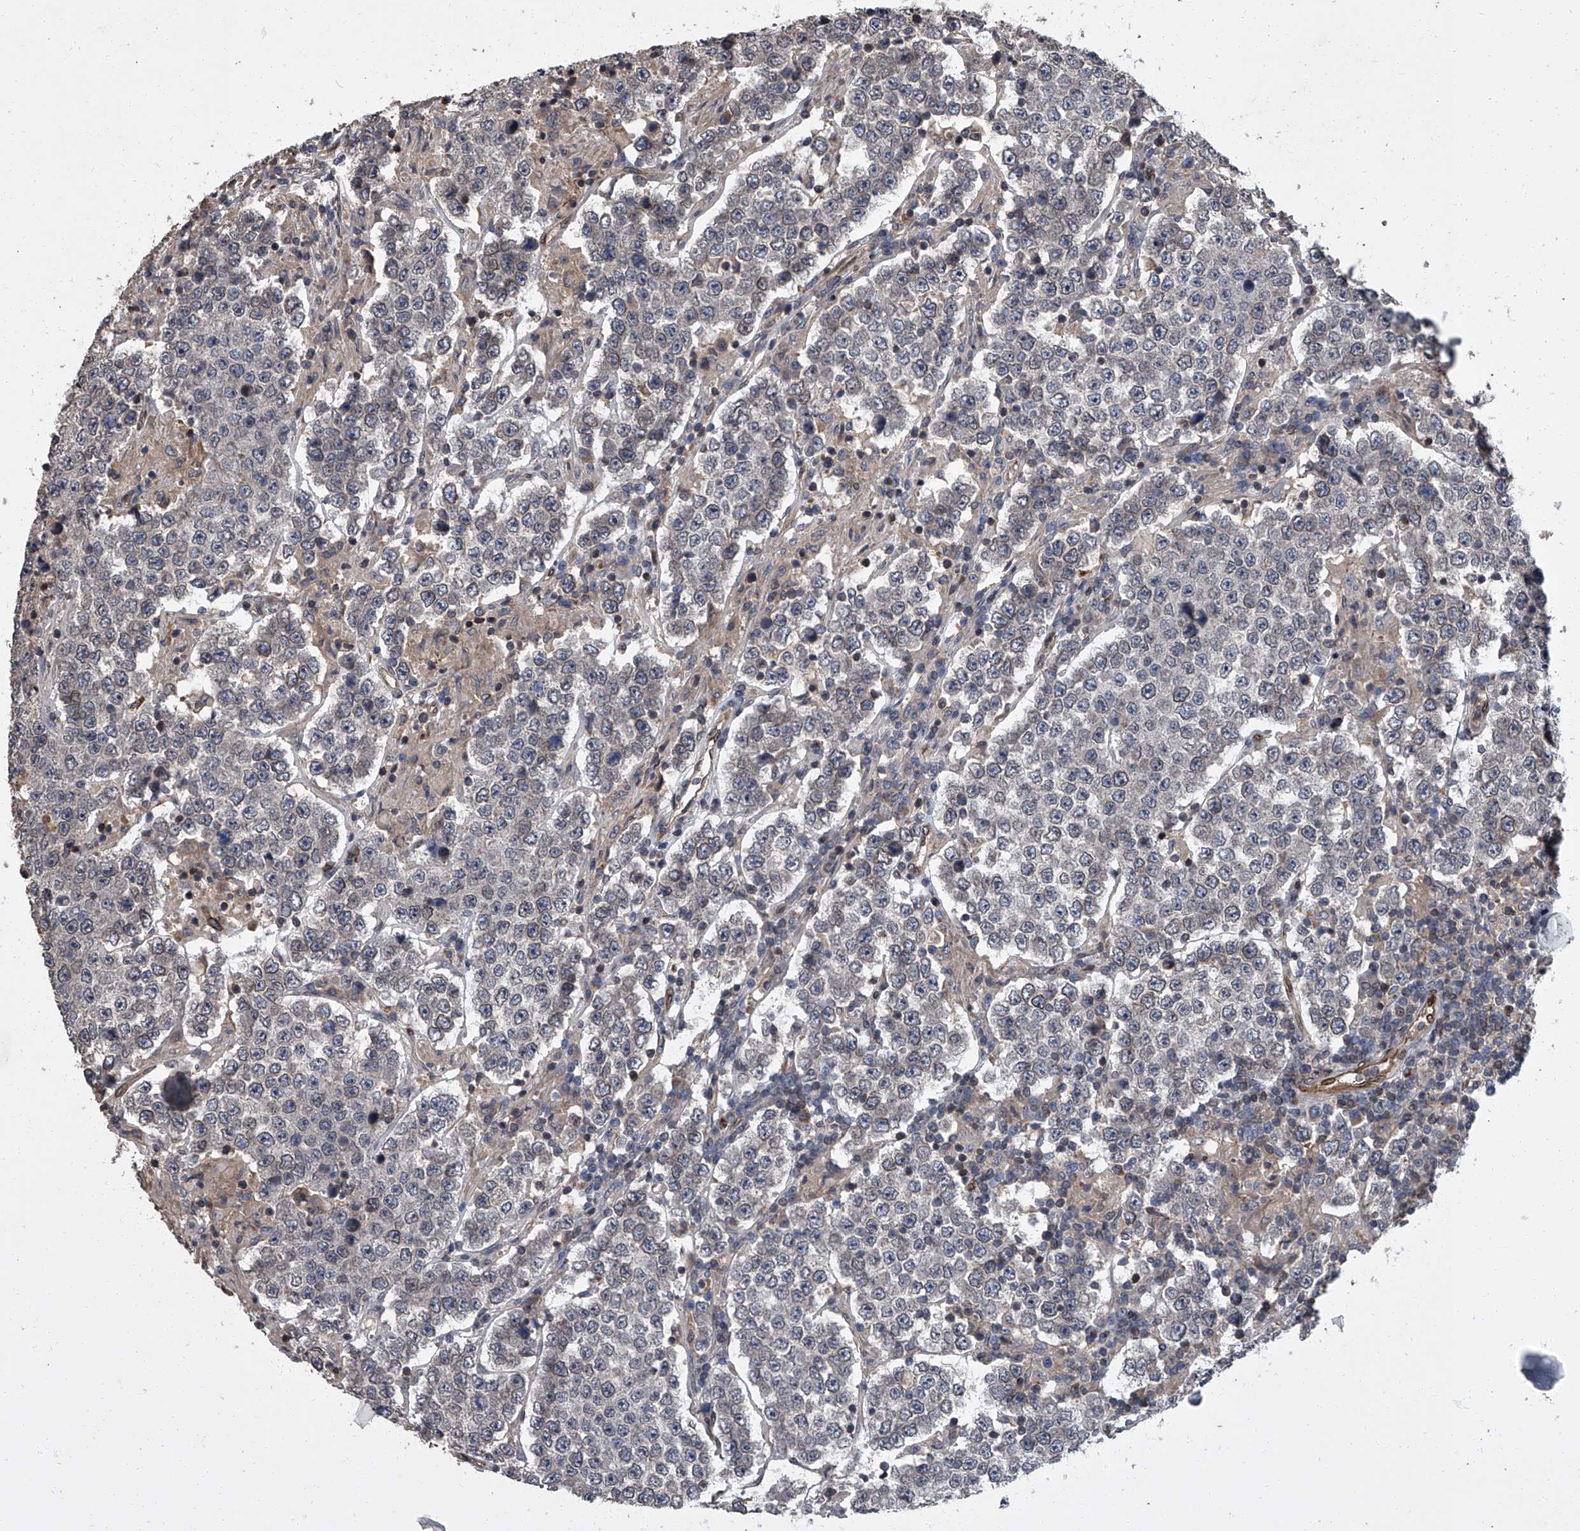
{"staining": {"intensity": "negative", "quantity": "none", "location": "none"}, "tissue": "testis cancer", "cell_type": "Tumor cells", "image_type": "cancer", "snomed": [{"axis": "morphology", "description": "Normal tissue, NOS"}, {"axis": "morphology", "description": "Urothelial carcinoma, High grade"}, {"axis": "morphology", "description": "Seminoma, NOS"}, {"axis": "morphology", "description": "Carcinoma, Embryonal, NOS"}, {"axis": "topography", "description": "Urinary bladder"}, {"axis": "topography", "description": "Testis"}], "caption": "This histopathology image is of testis urothelial carcinoma (high-grade) stained with immunohistochemistry to label a protein in brown with the nuclei are counter-stained blue. There is no positivity in tumor cells. (DAB IHC visualized using brightfield microscopy, high magnification).", "gene": "LRRC8C", "patient": {"sex": "male", "age": 41}}